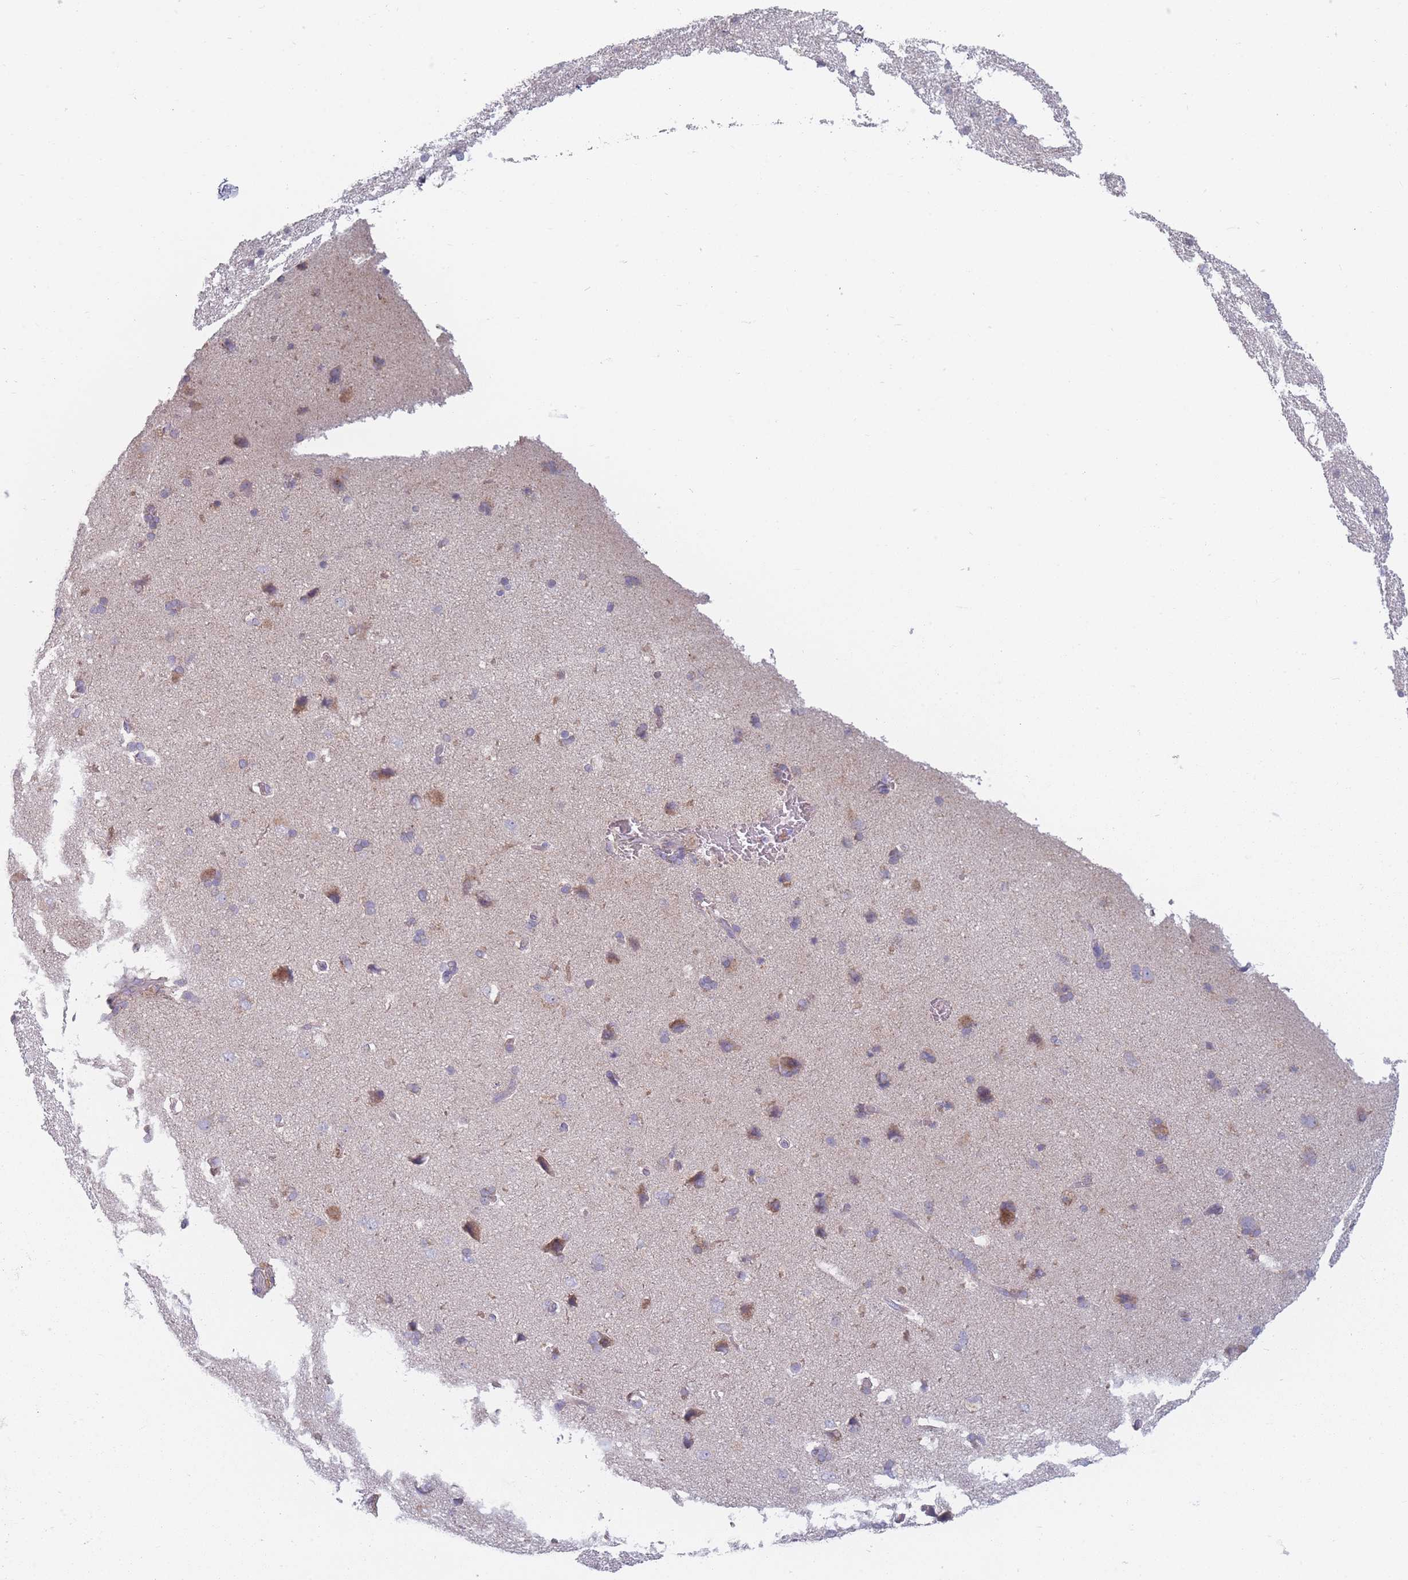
{"staining": {"intensity": "weak", "quantity": "25%-75%", "location": "cytoplasmic/membranous"}, "tissue": "cerebral cortex", "cell_type": "Endothelial cells", "image_type": "normal", "snomed": [{"axis": "morphology", "description": "Normal tissue, NOS"}, {"axis": "topography", "description": "Cerebral cortex"}], "caption": "A brown stain labels weak cytoplasmic/membranous expression of a protein in endothelial cells of benign human cerebral cortex.", "gene": "PEX11B", "patient": {"sex": "male", "age": 62}}